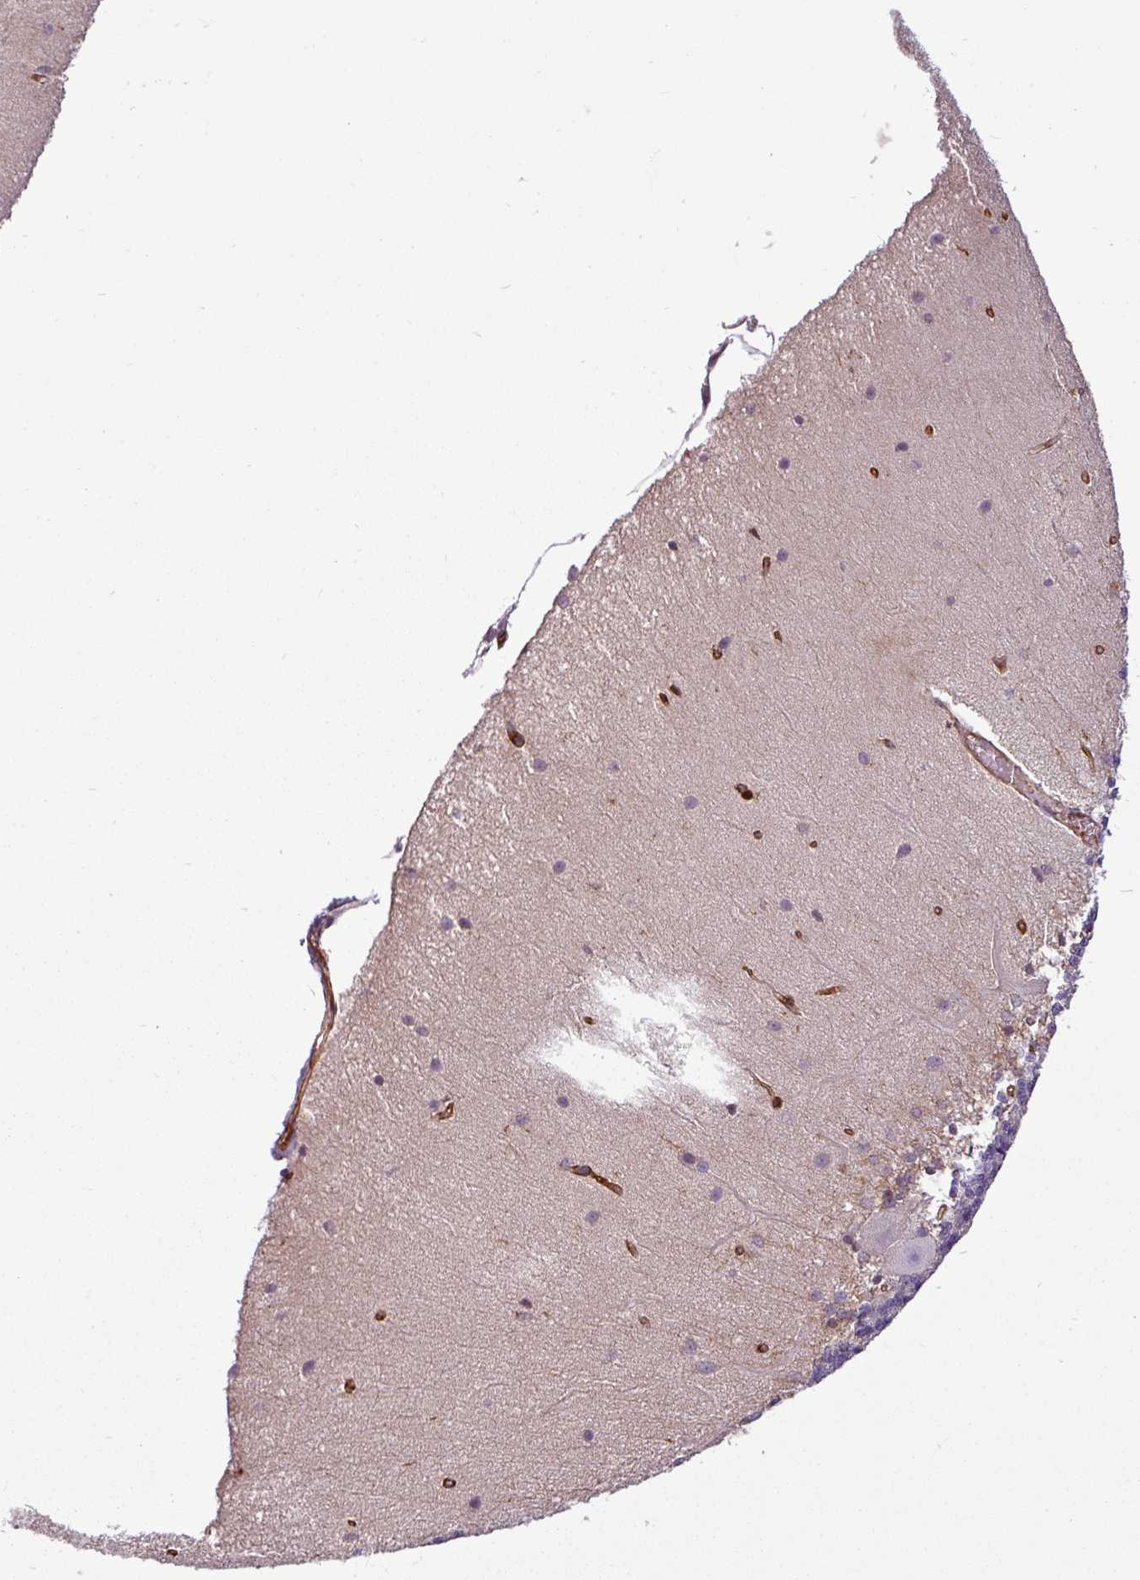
{"staining": {"intensity": "negative", "quantity": "none", "location": "none"}, "tissue": "cerebellum", "cell_type": "Cells in granular layer", "image_type": "normal", "snomed": [{"axis": "morphology", "description": "Normal tissue, NOS"}, {"axis": "topography", "description": "Cerebellum"}], "caption": "A high-resolution micrograph shows immunohistochemistry (IHC) staining of benign cerebellum, which displays no significant expression in cells in granular layer.", "gene": "PACSIN2", "patient": {"sex": "female", "age": 54}}